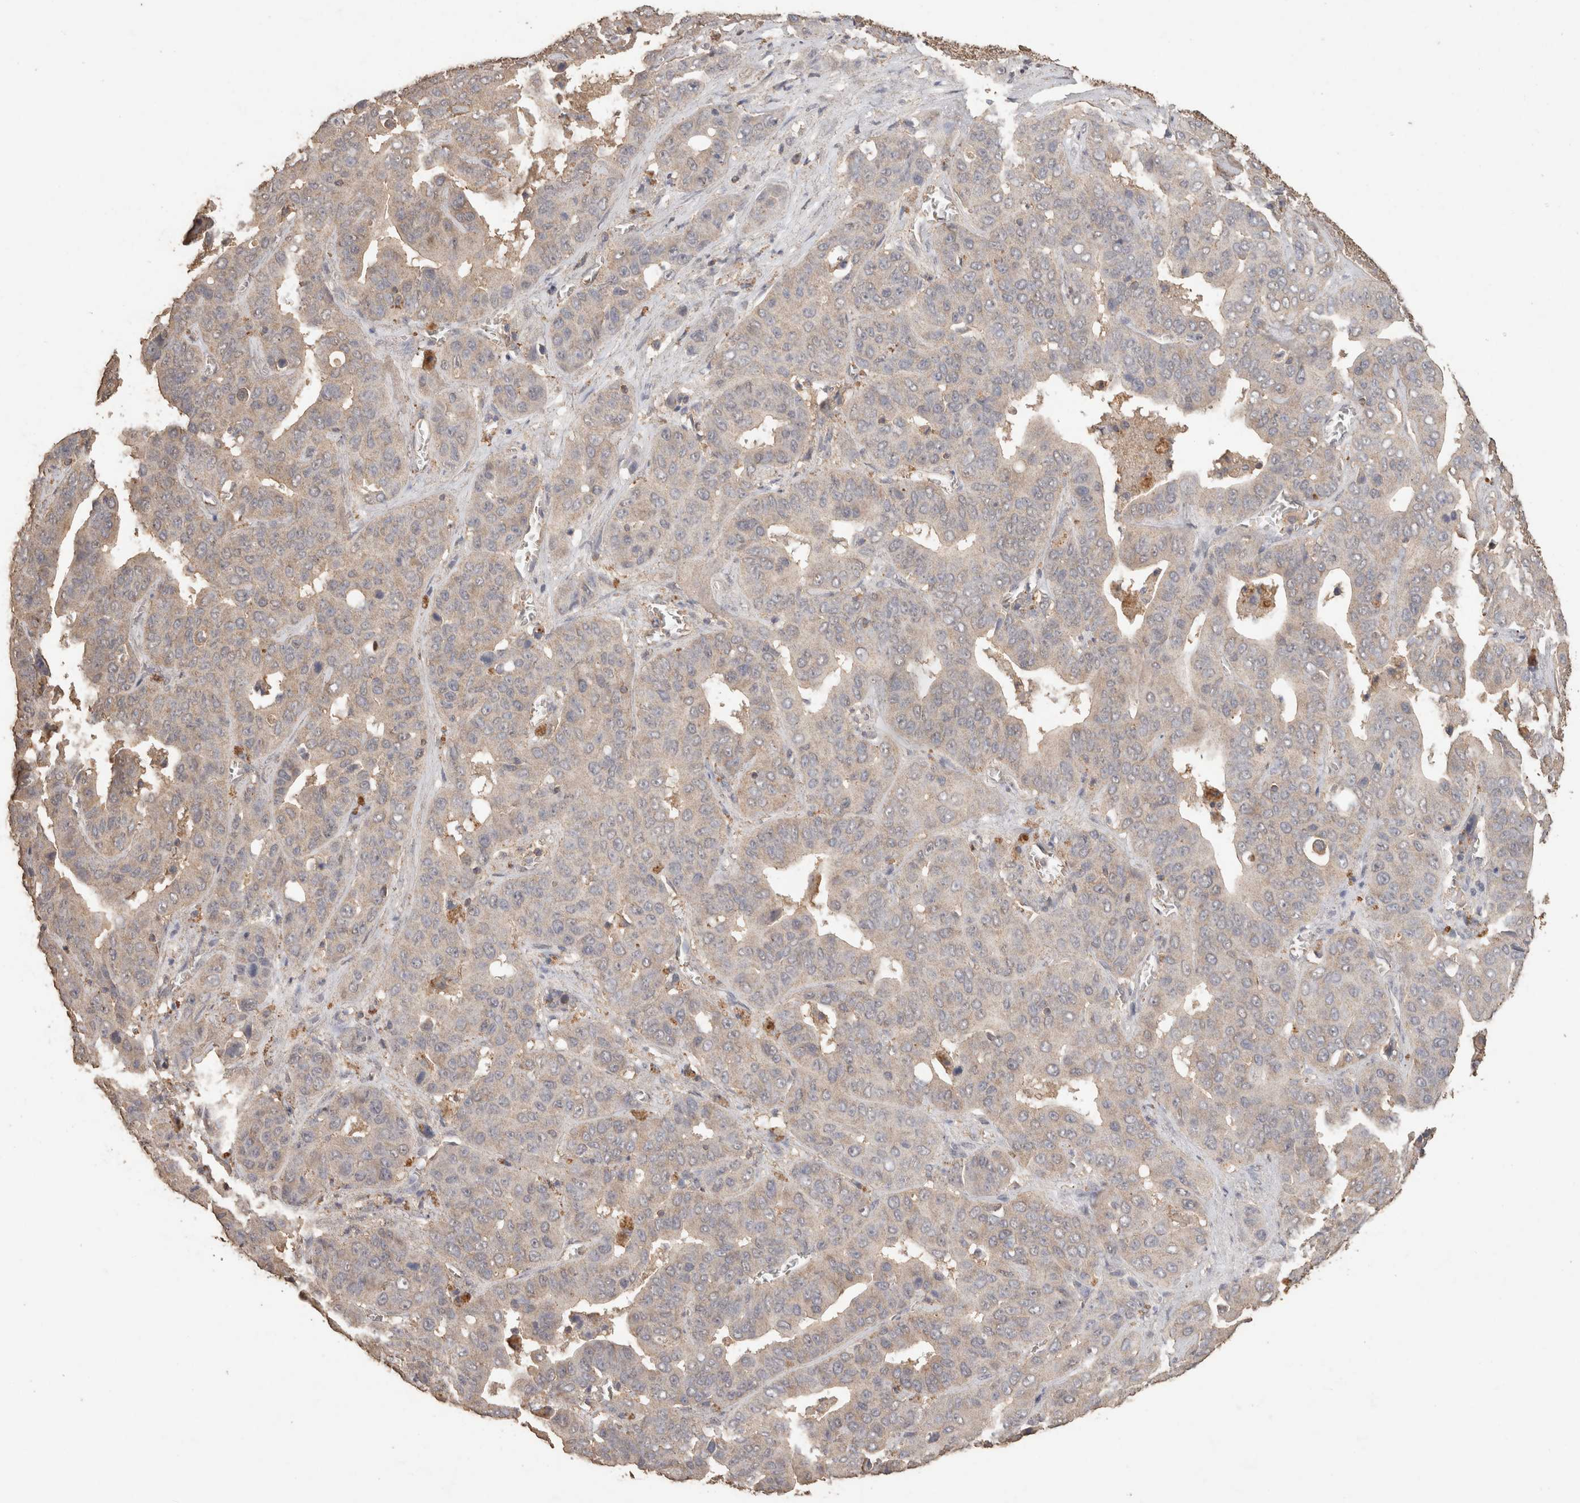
{"staining": {"intensity": "negative", "quantity": "none", "location": "none"}, "tissue": "liver cancer", "cell_type": "Tumor cells", "image_type": "cancer", "snomed": [{"axis": "morphology", "description": "Cholangiocarcinoma"}, {"axis": "topography", "description": "Liver"}], "caption": "The photomicrograph shows no staining of tumor cells in liver cancer (cholangiocarcinoma). Nuclei are stained in blue.", "gene": "CX3CL1", "patient": {"sex": "female", "age": 52}}